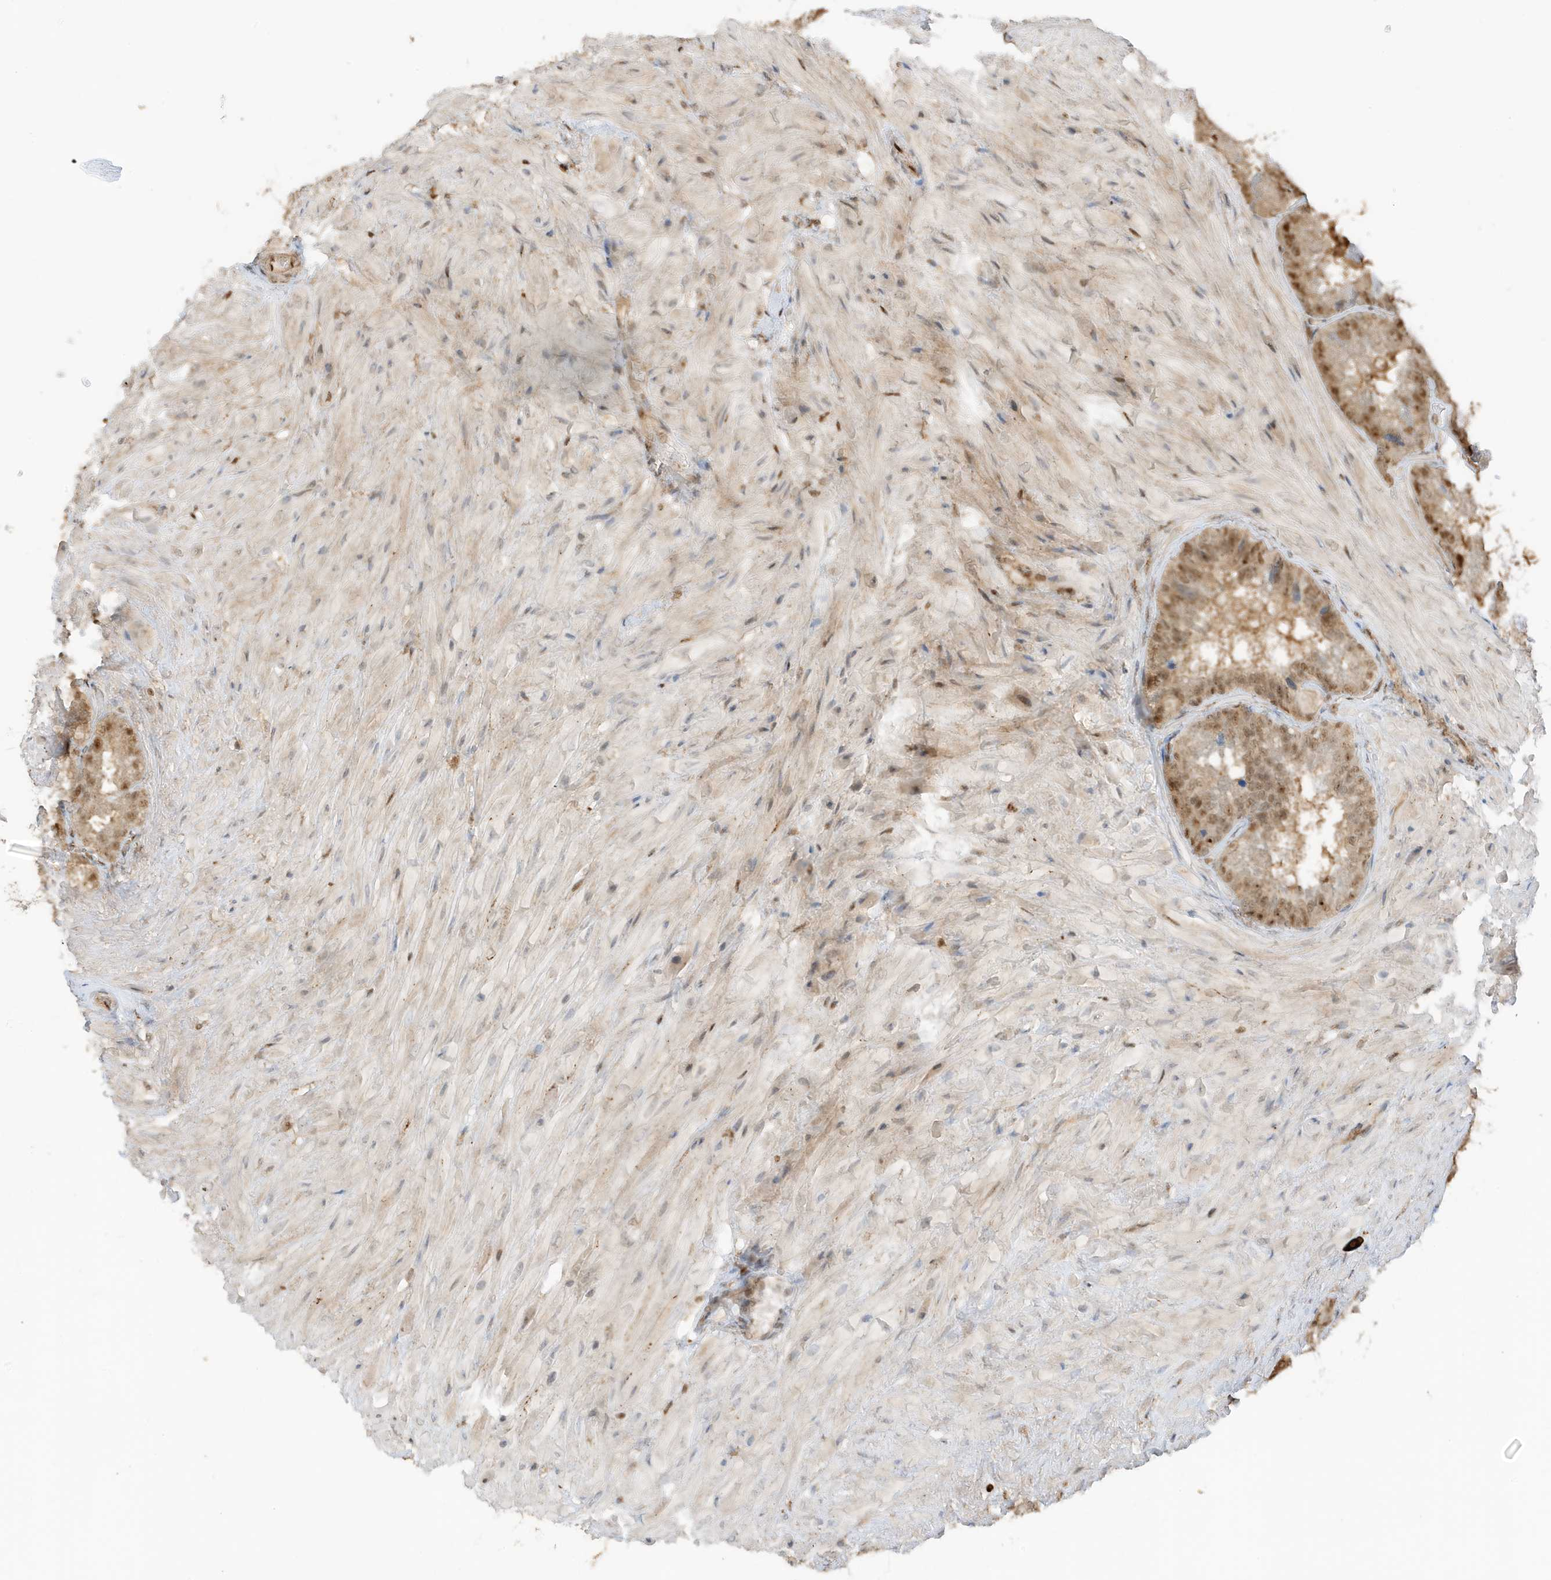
{"staining": {"intensity": "moderate", "quantity": "25%-75%", "location": "cytoplasmic/membranous,nuclear"}, "tissue": "seminal vesicle", "cell_type": "Glandular cells", "image_type": "normal", "snomed": [{"axis": "morphology", "description": "Normal tissue, NOS"}, {"axis": "topography", "description": "Seminal veicle"}, {"axis": "topography", "description": "Peripheral nerve tissue"}], "caption": "This is a micrograph of immunohistochemistry (IHC) staining of unremarkable seminal vesicle, which shows moderate positivity in the cytoplasmic/membranous,nuclear of glandular cells.", "gene": "ZBTB41", "patient": {"sex": "male", "age": 63}}